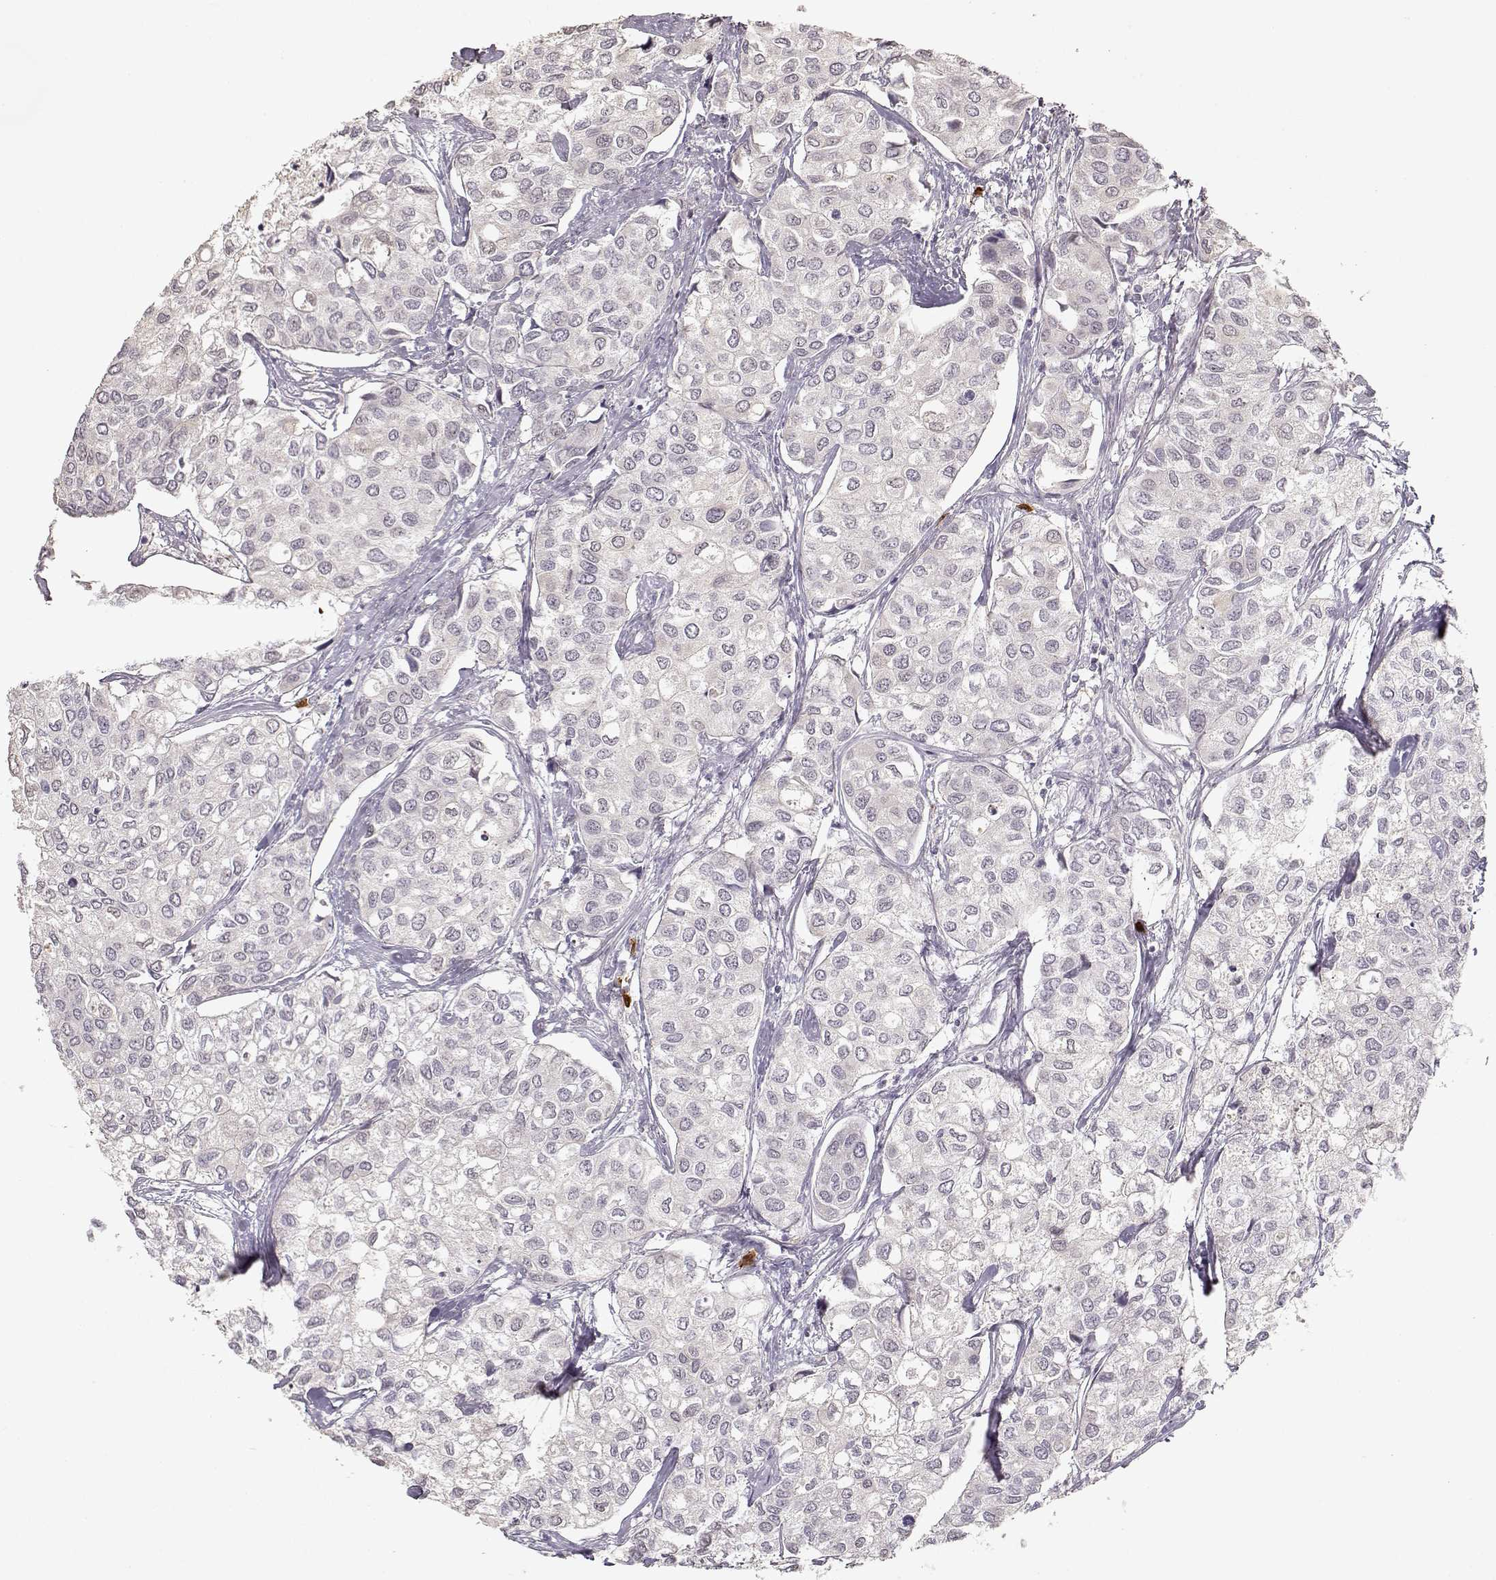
{"staining": {"intensity": "negative", "quantity": "none", "location": "none"}, "tissue": "urothelial cancer", "cell_type": "Tumor cells", "image_type": "cancer", "snomed": [{"axis": "morphology", "description": "Urothelial carcinoma, High grade"}, {"axis": "topography", "description": "Urinary bladder"}], "caption": "High power microscopy image of an IHC photomicrograph of high-grade urothelial carcinoma, revealing no significant staining in tumor cells. (DAB (3,3'-diaminobenzidine) immunohistochemistry (IHC) with hematoxylin counter stain).", "gene": "S100B", "patient": {"sex": "male", "age": 73}}